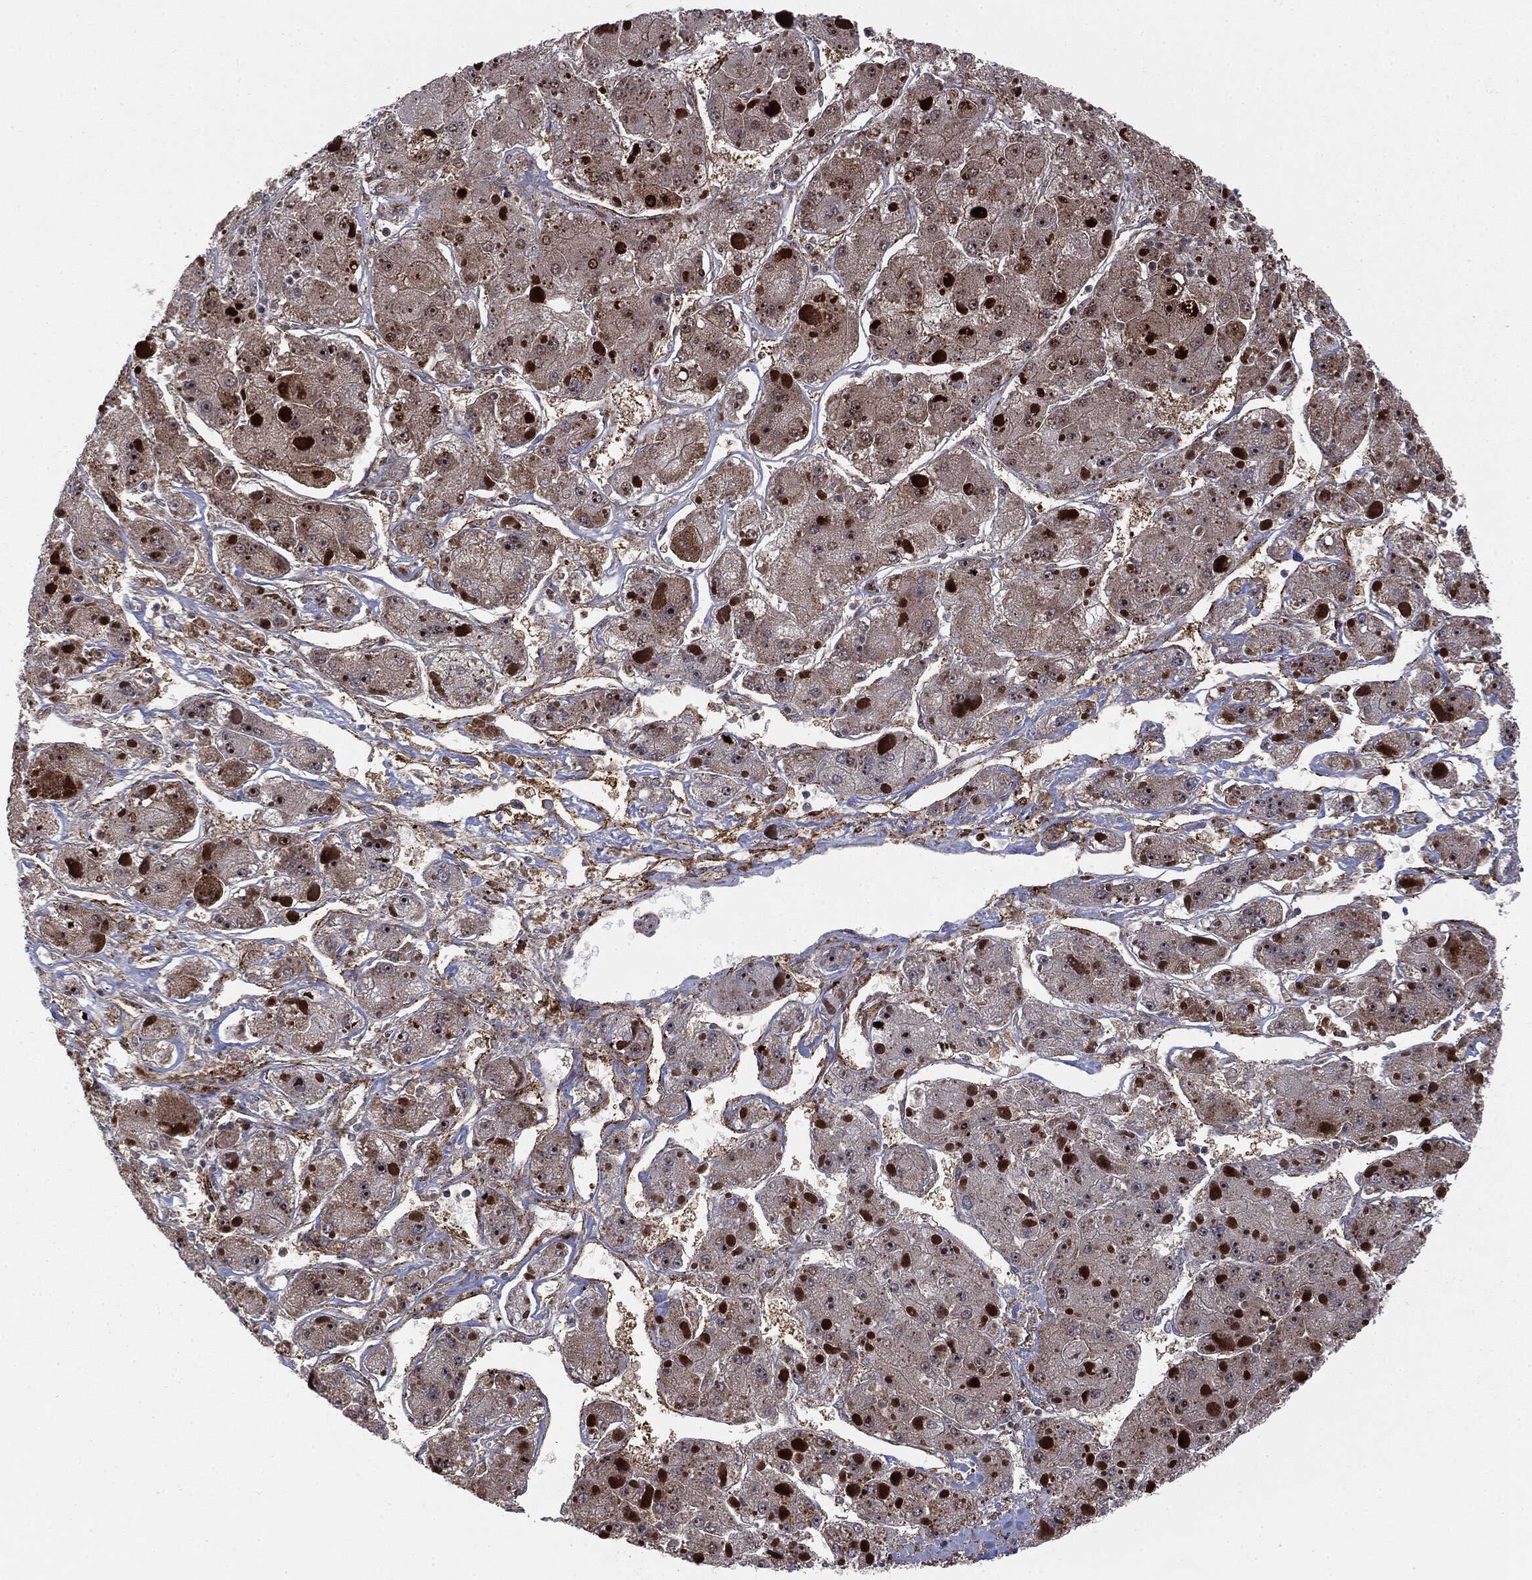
{"staining": {"intensity": "negative", "quantity": "none", "location": "none"}, "tissue": "liver cancer", "cell_type": "Tumor cells", "image_type": "cancer", "snomed": [{"axis": "morphology", "description": "Carcinoma, Hepatocellular, NOS"}, {"axis": "topography", "description": "Liver"}], "caption": "DAB (3,3'-diaminobenzidine) immunohistochemical staining of human liver cancer (hepatocellular carcinoma) displays no significant positivity in tumor cells.", "gene": "PTEN", "patient": {"sex": "female", "age": 73}}